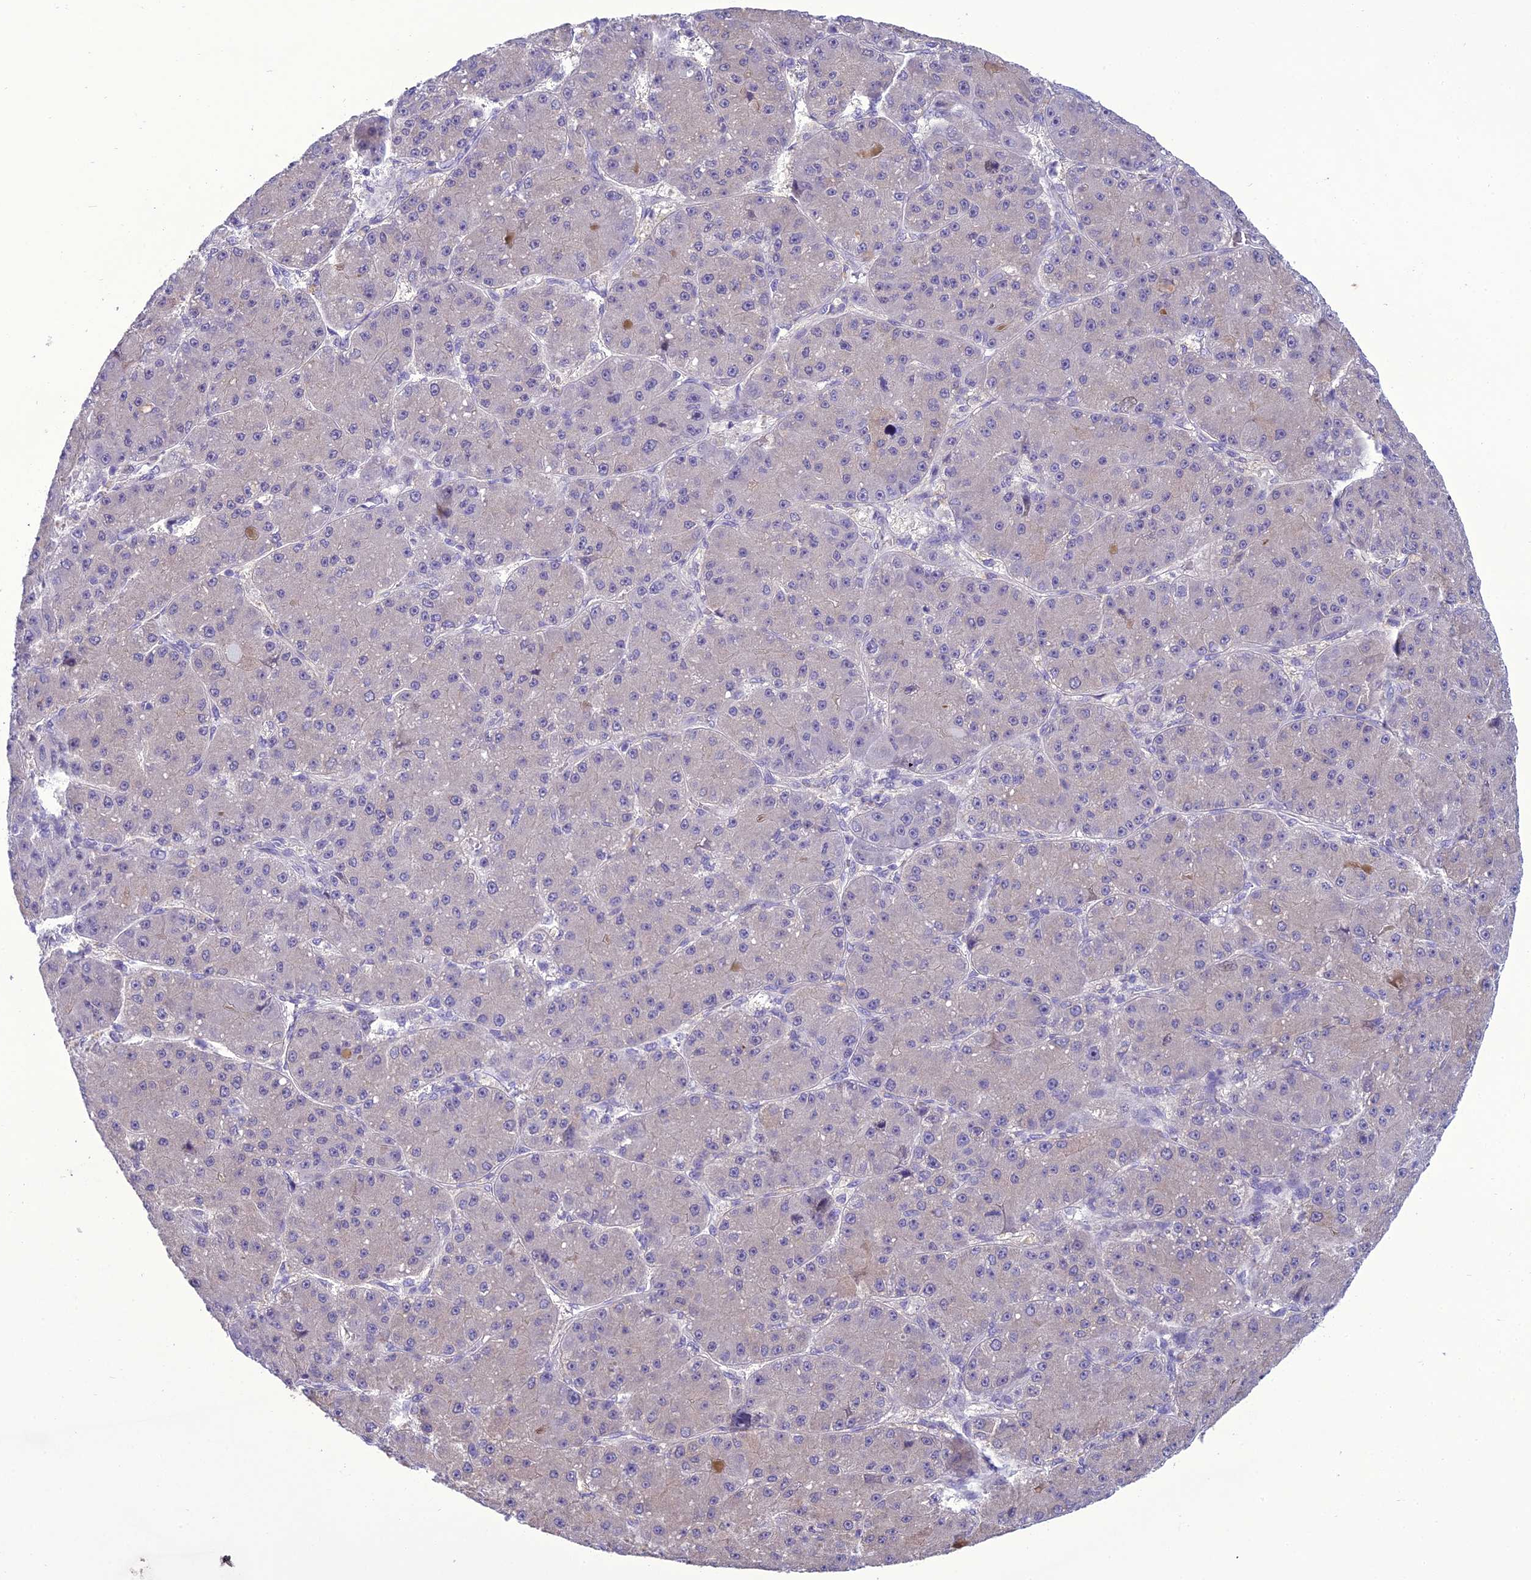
{"staining": {"intensity": "negative", "quantity": "none", "location": "none"}, "tissue": "liver cancer", "cell_type": "Tumor cells", "image_type": "cancer", "snomed": [{"axis": "morphology", "description": "Carcinoma, Hepatocellular, NOS"}, {"axis": "topography", "description": "Liver"}], "caption": "Photomicrograph shows no protein staining in tumor cells of liver cancer tissue. (DAB (3,3'-diaminobenzidine) immunohistochemistry with hematoxylin counter stain).", "gene": "SCRT1", "patient": {"sex": "male", "age": 67}}